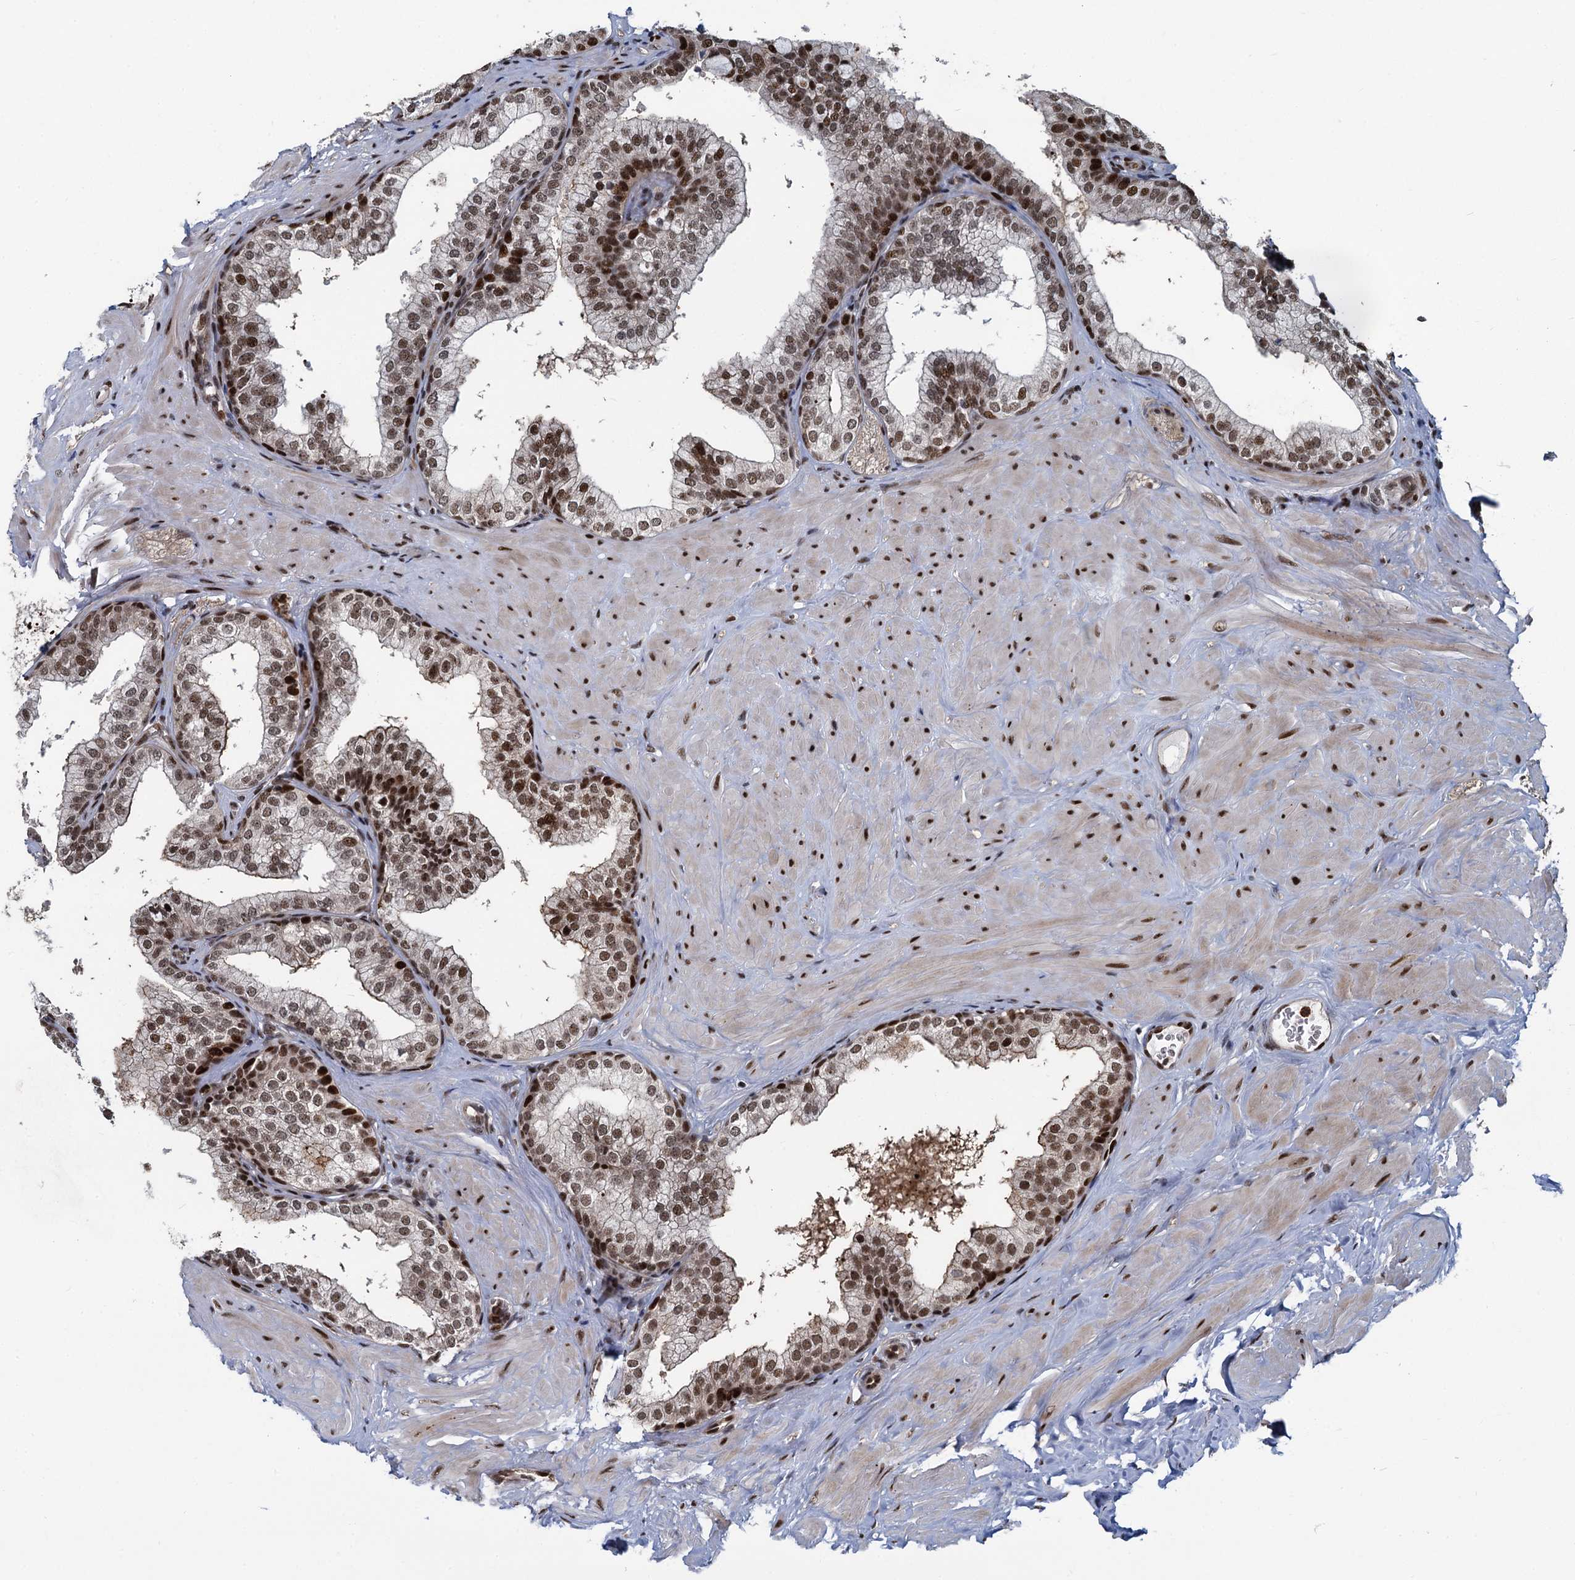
{"staining": {"intensity": "moderate", "quantity": "25%-75%", "location": "cytoplasmic/membranous,nuclear"}, "tissue": "prostate", "cell_type": "Glandular cells", "image_type": "normal", "snomed": [{"axis": "morphology", "description": "Normal tissue, NOS"}, {"axis": "topography", "description": "Prostate"}], "caption": "Immunohistochemical staining of benign human prostate displays 25%-75% levels of moderate cytoplasmic/membranous,nuclear protein positivity in approximately 25%-75% of glandular cells.", "gene": "ANKRD49", "patient": {"sex": "male", "age": 60}}